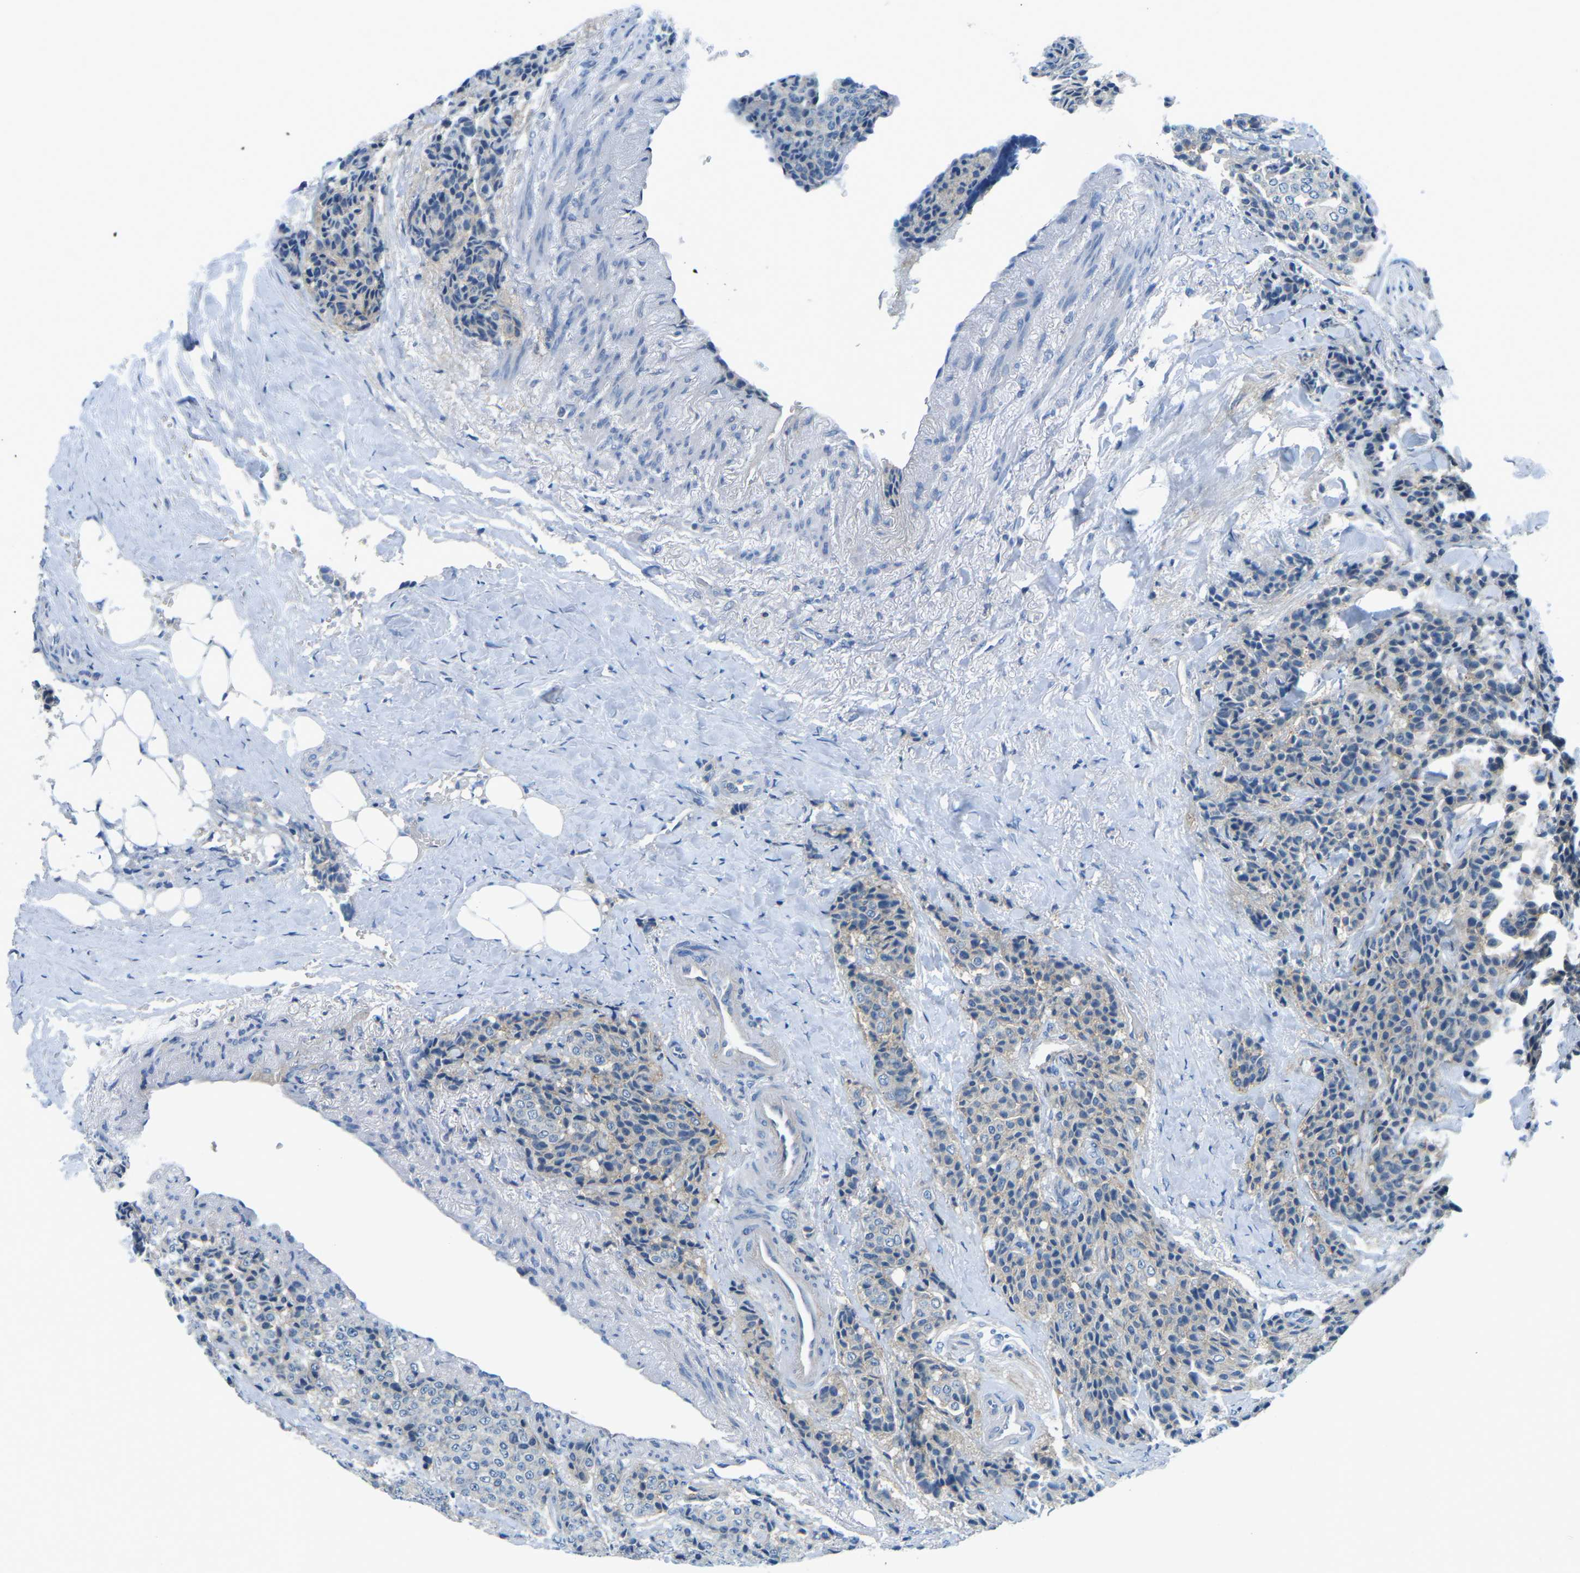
{"staining": {"intensity": "weak", "quantity": "25%-75%", "location": "cytoplasmic/membranous"}, "tissue": "carcinoid", "cell_type": "Tumor cells", "image_type": "cancer", "snomed": [{"axis": "morphology", "description": "Carcinoid, malignant, NOS"}, {"axis": "topography", "description": "Colon"}], "caption": "This histopathology image exhibits immunohistochemistry staining of carcinoid, with low weak cytoplasmic/membranous staining in about 25%-75% of tumor cells.", "gene": "CD47", "patient": {"sex": "female", "age": 61}}